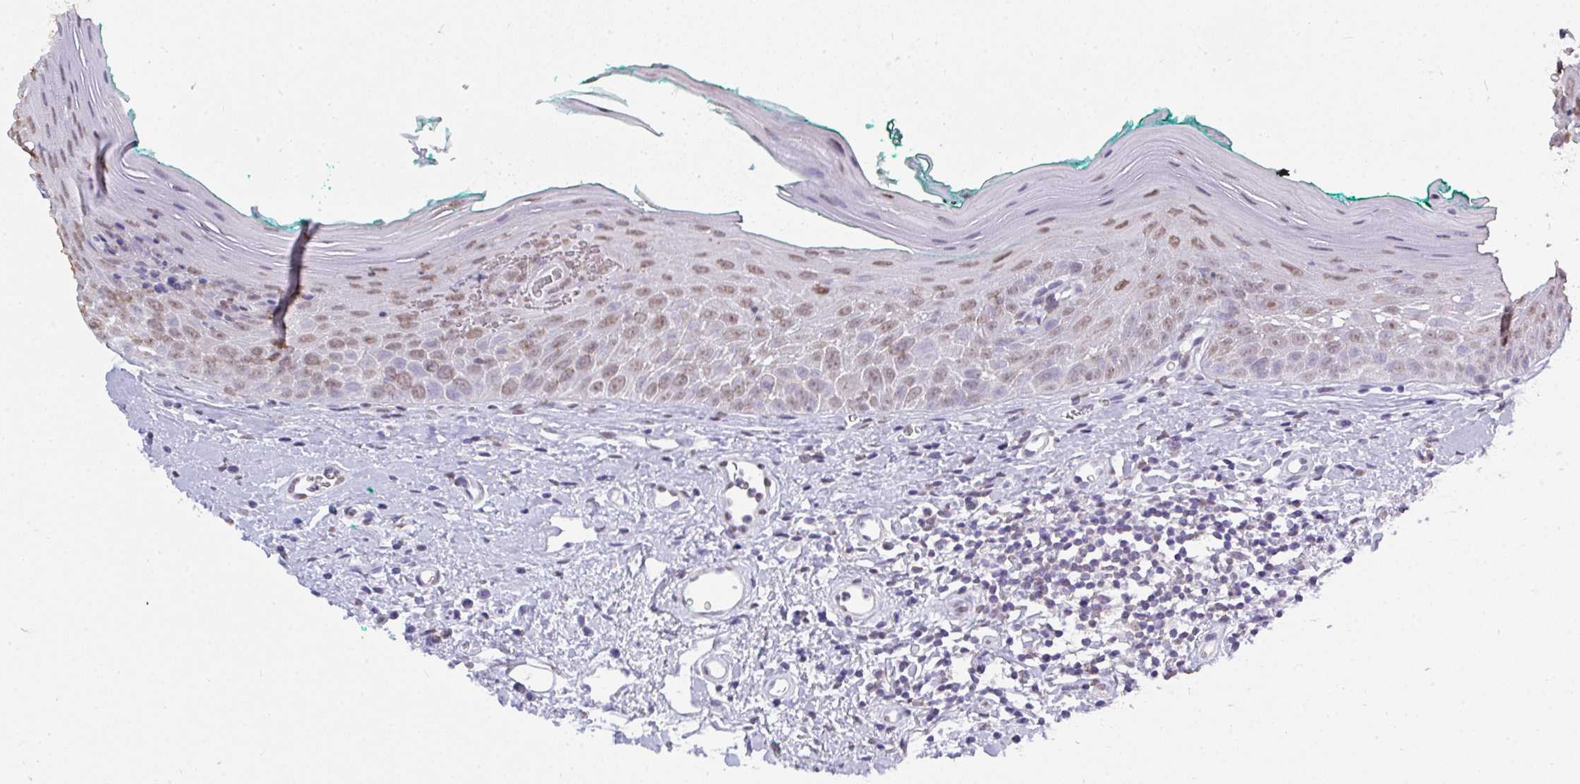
{"staining": {"intensity": "moderate", "quantity": ">75%", "location": "nuclear"}, "tissue": "oral mucosa", "cell_type": "Squamous epithelial cells", "image_type": "normal", "snomed": [{"axis": "morphology", "description": "Normal tissue, NOS"}, {"axis": "topography", "description": "Oral tissue"}, {"axis": "topography", "description": "Tounge, NOS"}], "caption": "Oral mucosa stained with immunohistochemistry (IHC) exhibits moderate nuclear expression in approximately >75% of squamous epithelial cells.", "gene": "SEMA6B", "patient": {"sex": "male", "age": 83}}